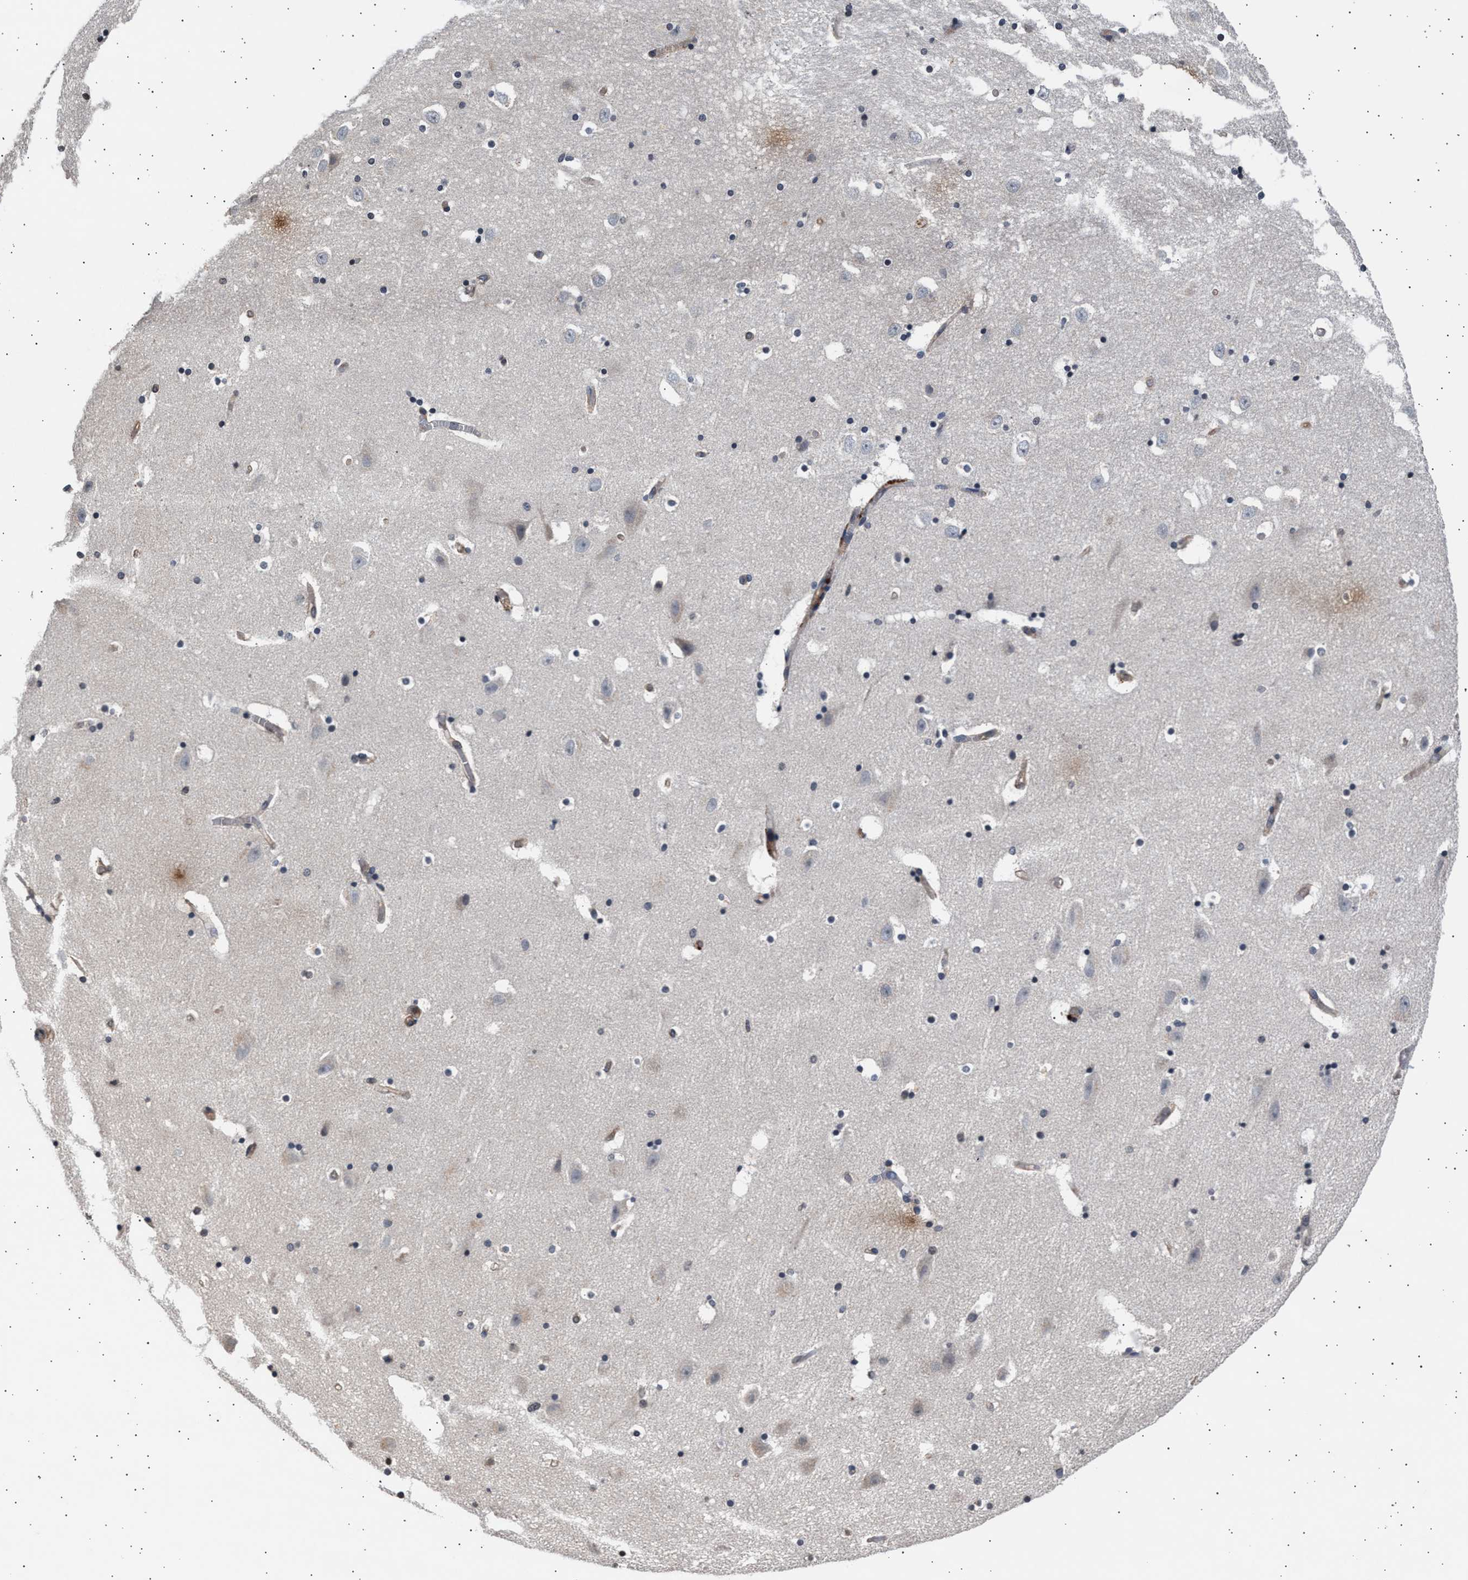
{"staining": {"intensity": "negative", "quantity": "none", "location": "none"}, "tissue": "hippocampus", "cell_type": "Glial cells", "image_type": "normal", "snomed": [{"axis": "morphology", "description": "Normal tissue, NOS"}, {"axis": "topography", "description": "Hippocampus"}], "caption": "DAB immunohistochemical staining of benign hippocampus exhibits no significant positivity in glial cells.", "gene": "GRAP2", "patient": {"sex": "male", "age": 45}}